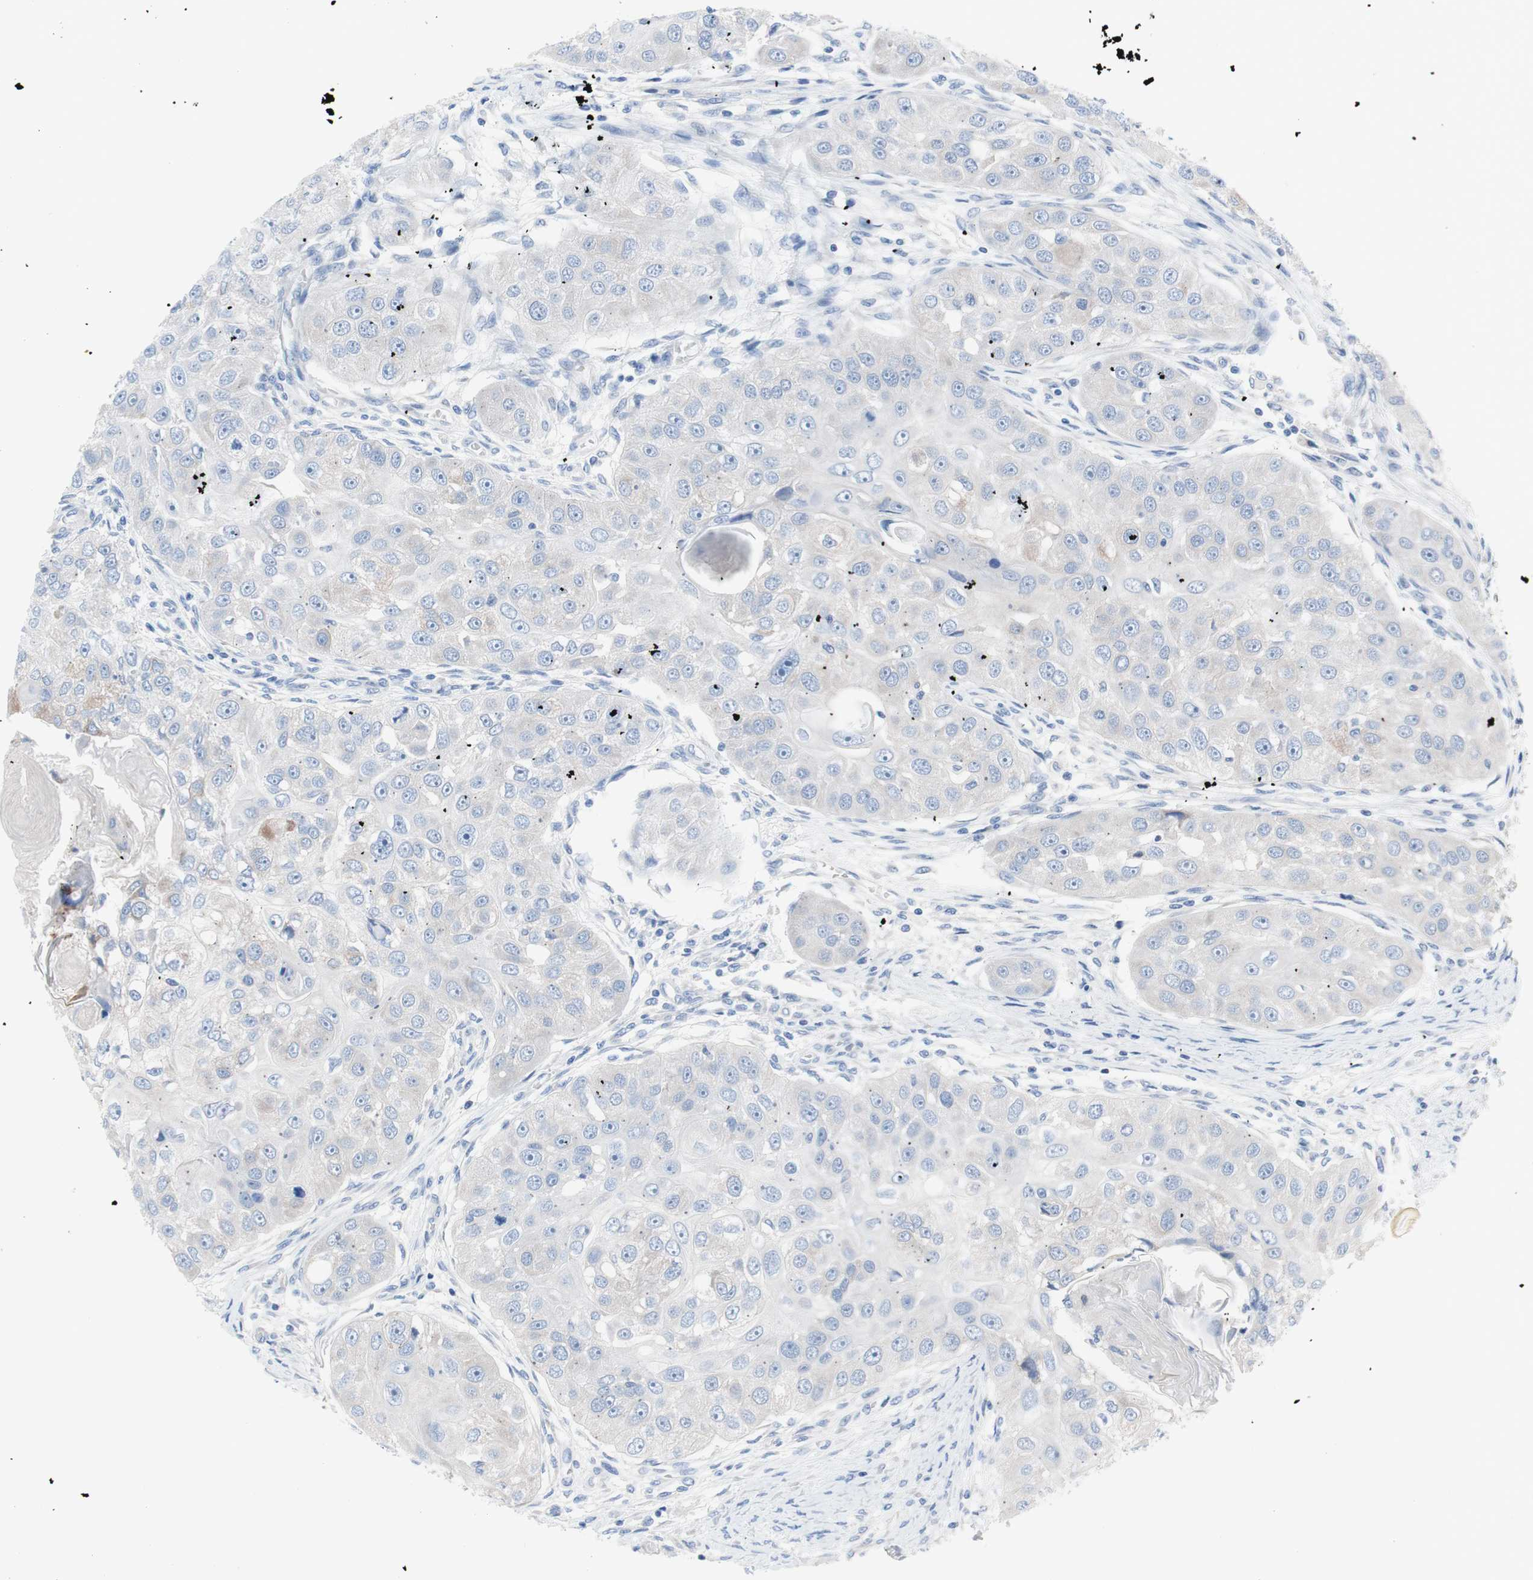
{"staining": {"intensity": "negative", "quantity": "none", "location": "none"}, "tissue": "head and neck cancer", "cell_type": "Tumor cells", "image_type": "cancer", "snomed": [{"axis": "morphology", "description": "Normal tissue, NOS"}, {"axis": "morphology", "description": "Squamous cell carcinoma, NOS"}, {"axis": "topography", "description": "Skeletal muscle"}, {"axis": "topography", "description": "Head-Neck"}], "caption": "A high-resolution histopathology image shows immunohistochemistry (IHC) staining of head and neck cancer, which exhibits no significant positivity in tumor cells. (DAB (3,3'-diaminobenzidine) immunohistochemistry visualized using brightfield microscopy, high magnification).", "gene": "KANSL1", "patient": {"sex": "male", "age": 51}}